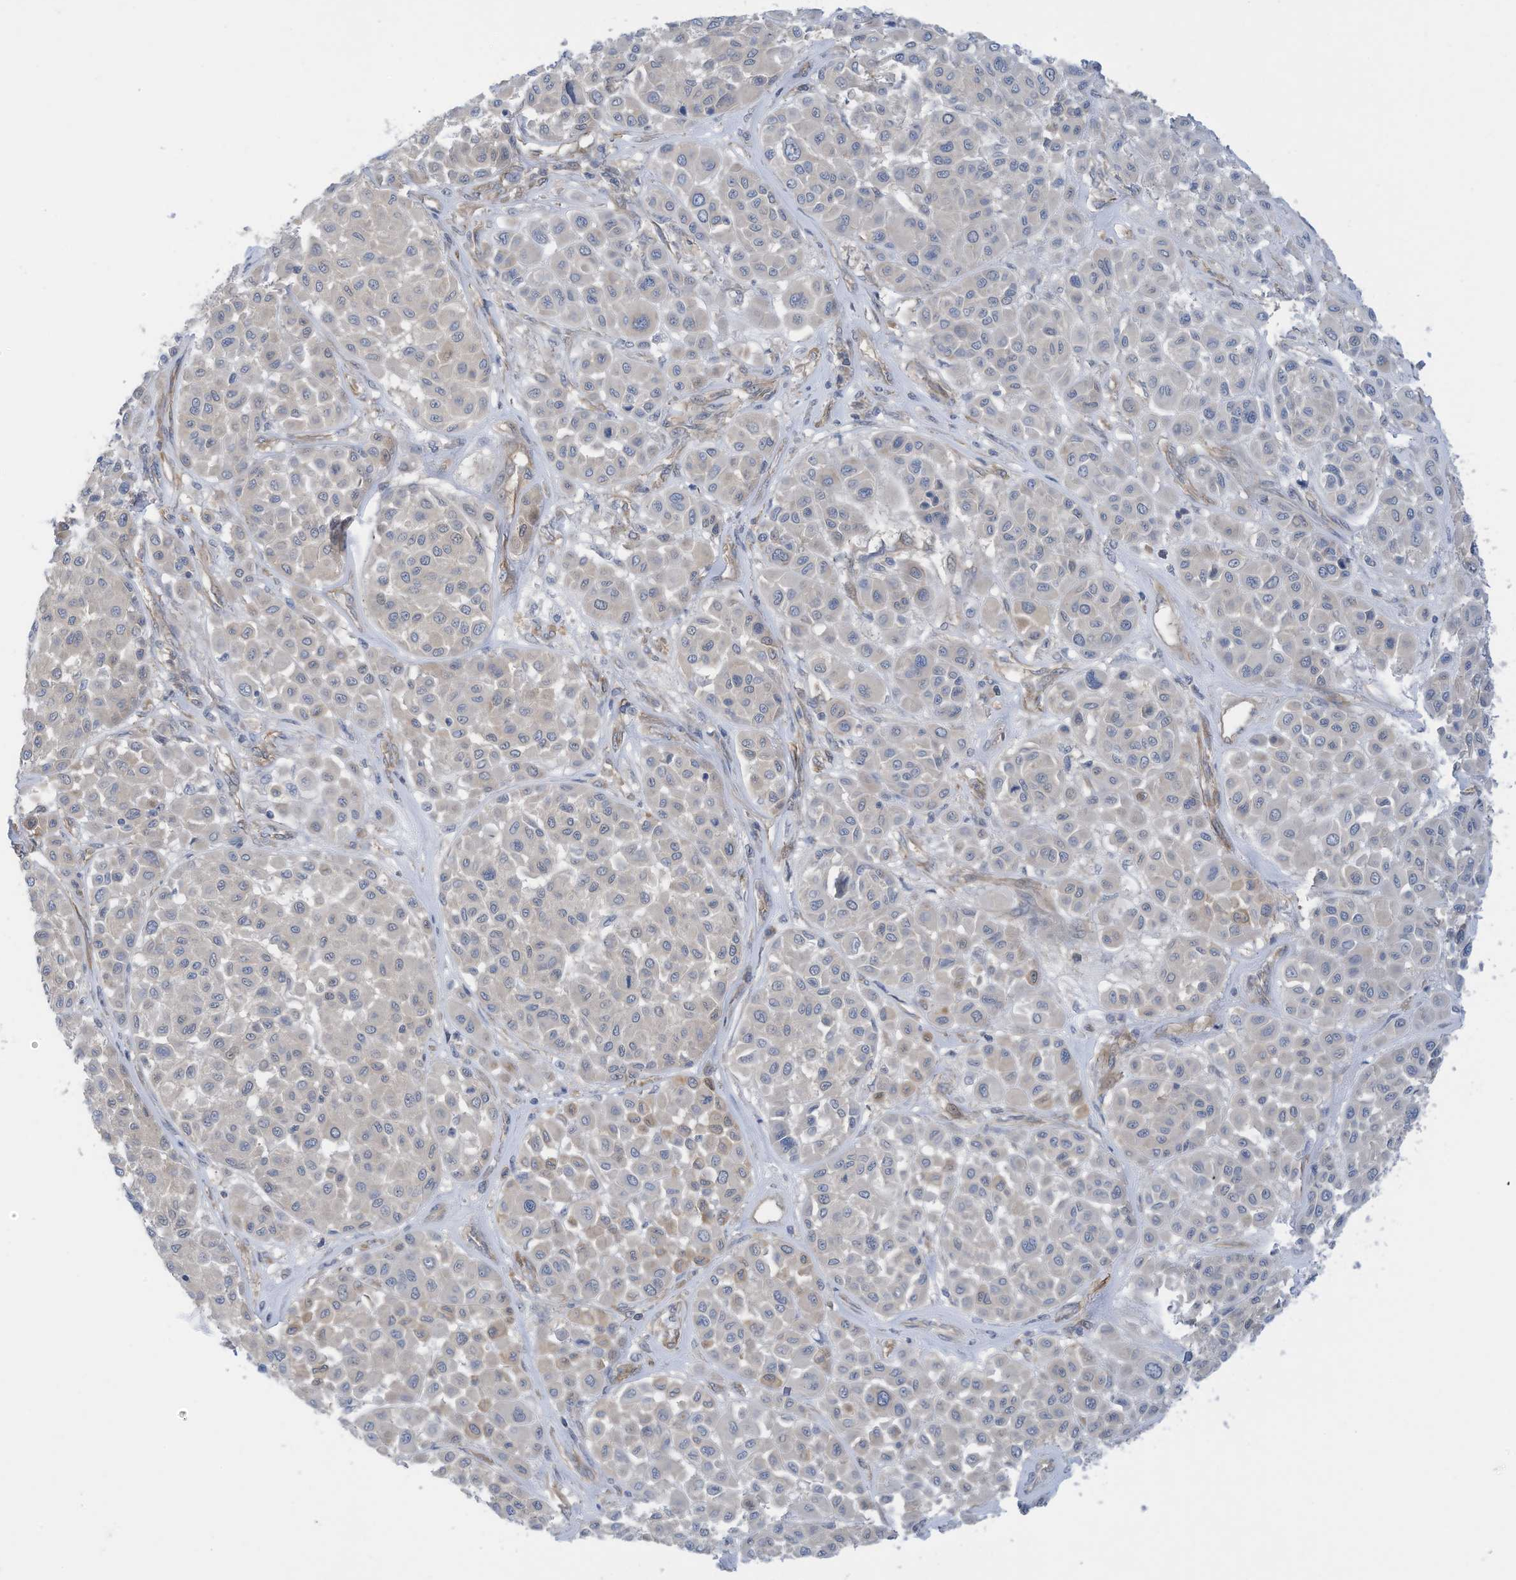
{"staining": {"intensity": "negative", "quantity": "none", "location": "none"}, "tissue": "melanoma", "cell_type": "Tumor cells", "image_type": "cancer", "snomed": [{"axis": "morphology", "description": "Malignant melanoma, Metastatic site"}, {"axis": "topography", "description": "Soft tissue"}], "caption": "Human melanoma stained for a protein using IHC displays no staining in tumor cells.", "gene": "REPS1", "patient": {"sex": "male", "age": 41}}